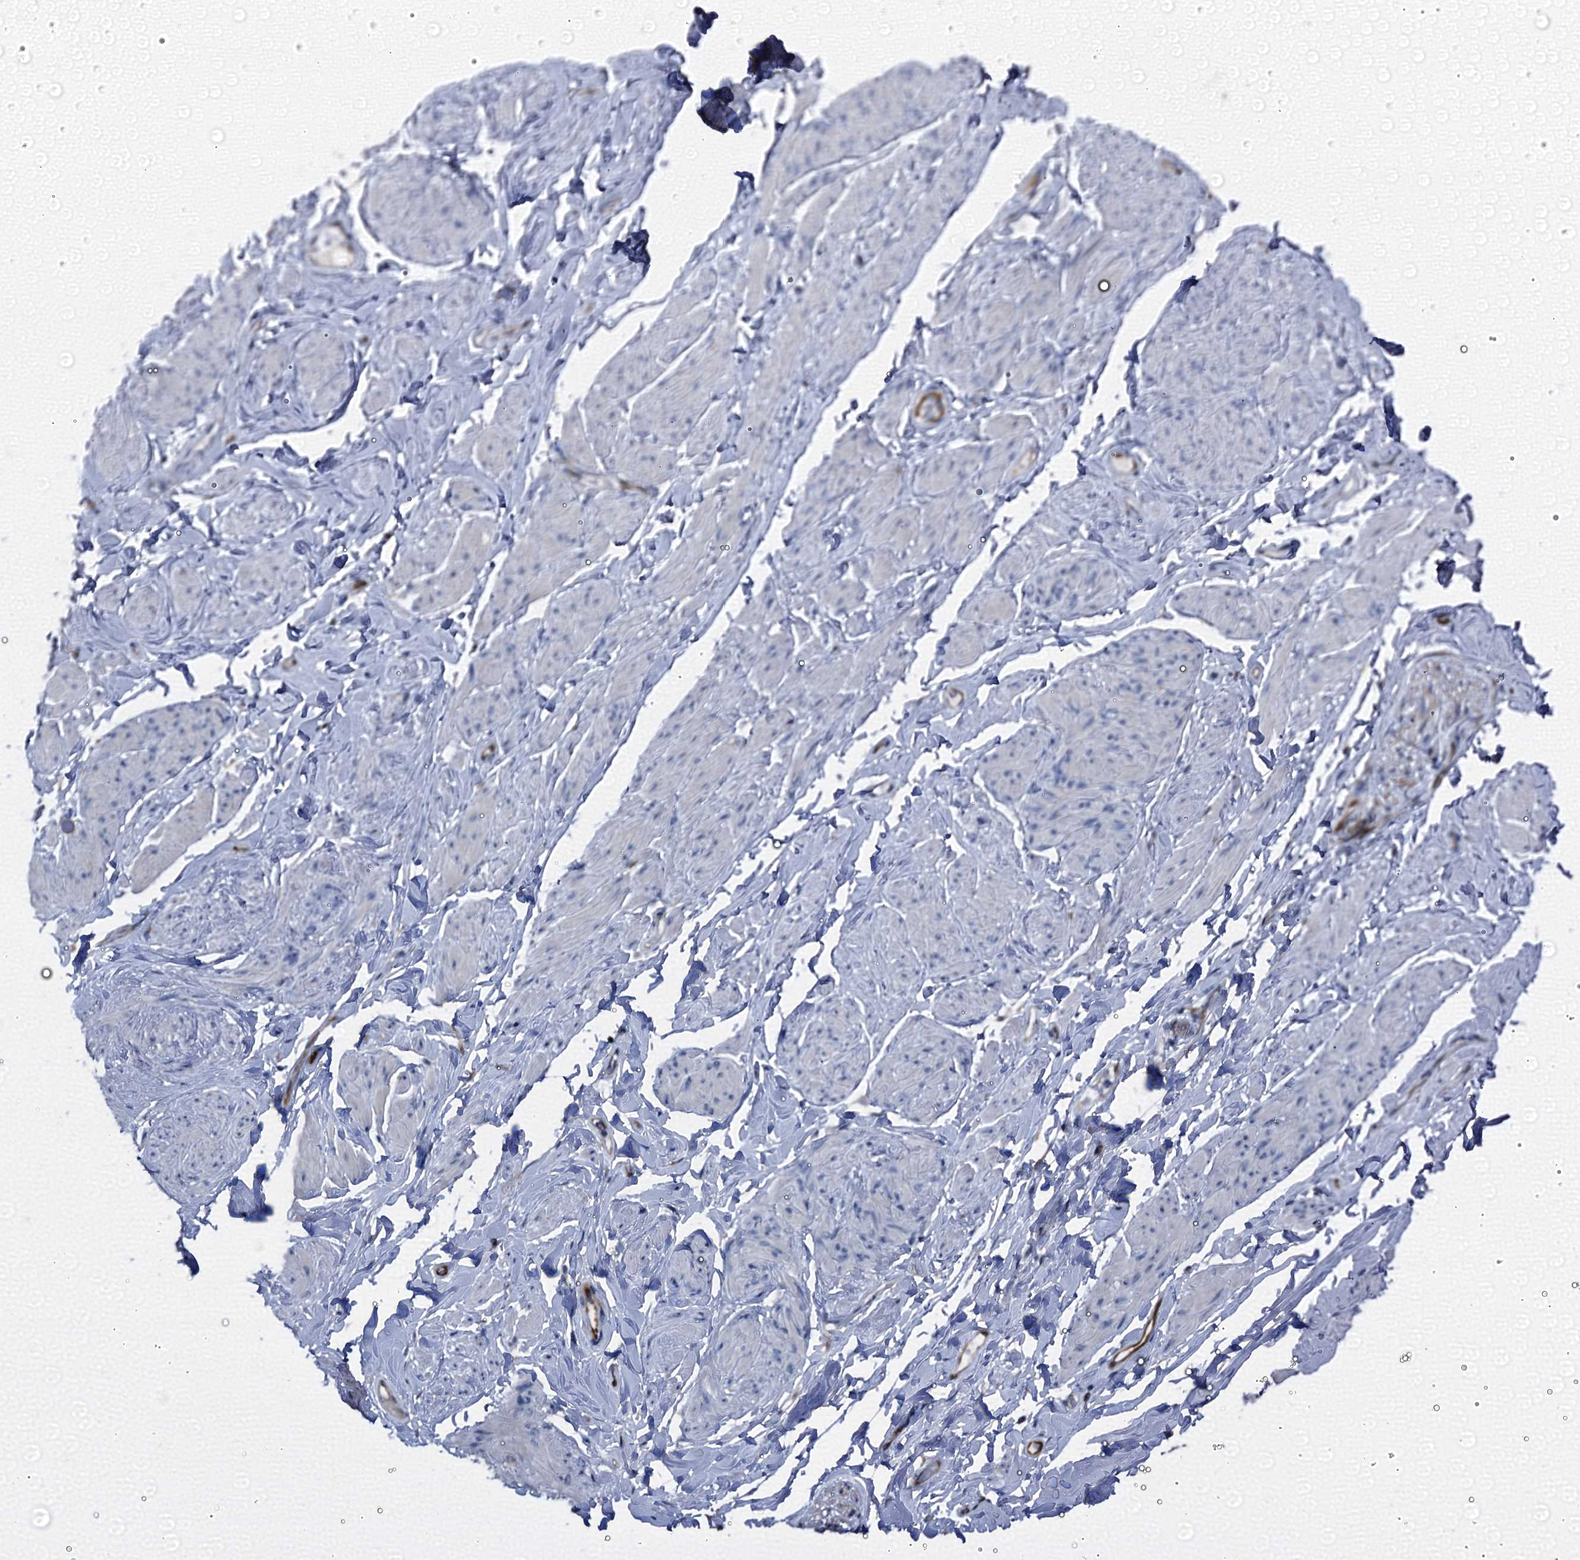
{"staining": {"intensity": "negative", "quantity": "none", "location": "none"}, "tissue": "smooth muscle", "cell_type": "Smooth muscle cells", "image_type": "normal", "snomed": [{"axis": "morphology", "description": "Normal tissue, NOS"}, {"axis": "topography", "description": "Smooth muscle"}, {"axis": "topography", "description": "Peripheral nerve tissue"}], "caption": "This is a image of IHC staining of benign smooth muscle, which shows no expression in smooth muscle cells.", "gene": "EMG1", "patient": {"sex": "male", "age": 69}}